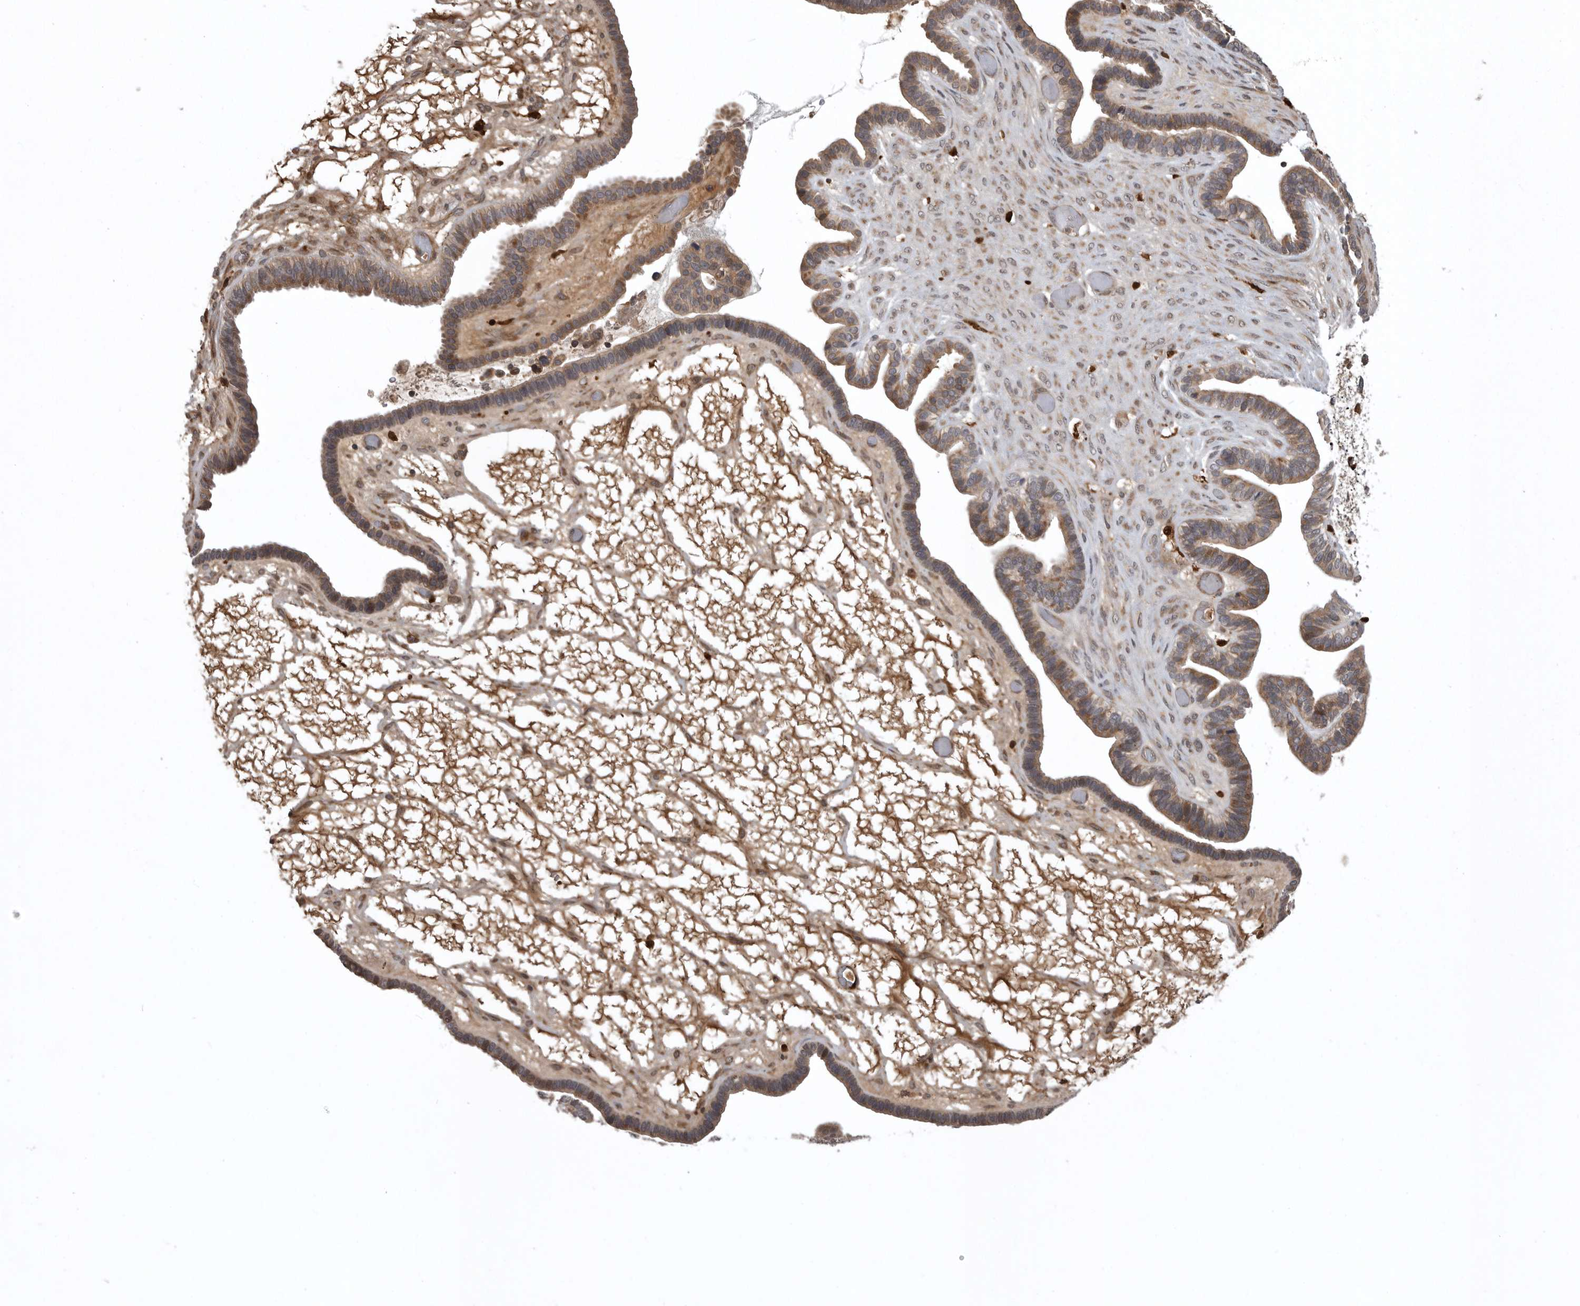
{"staining": {"intensity": "moderate", "quantity": "25%-75%", "location": "cytoplasmic/membranous"}, "tissue": "ovarian cancer", "cell_type": "Tumor cells", "image_type": "cancer", "snomed": [{"axis": "morphology", "description": "Cystadenocarcinoma, serous, NOS"}, {"axis": "topography", "description": "Ovary"}], "caption": "This is a micrograph of immunohistochemistry staining of serous cystadenocarcinoma (ovarian), which shows moderate positivity in the cytoplasmic/membranous of tumor cells.", "gene": "GPR31", "patient": {"sex": "female", "age": 56}}